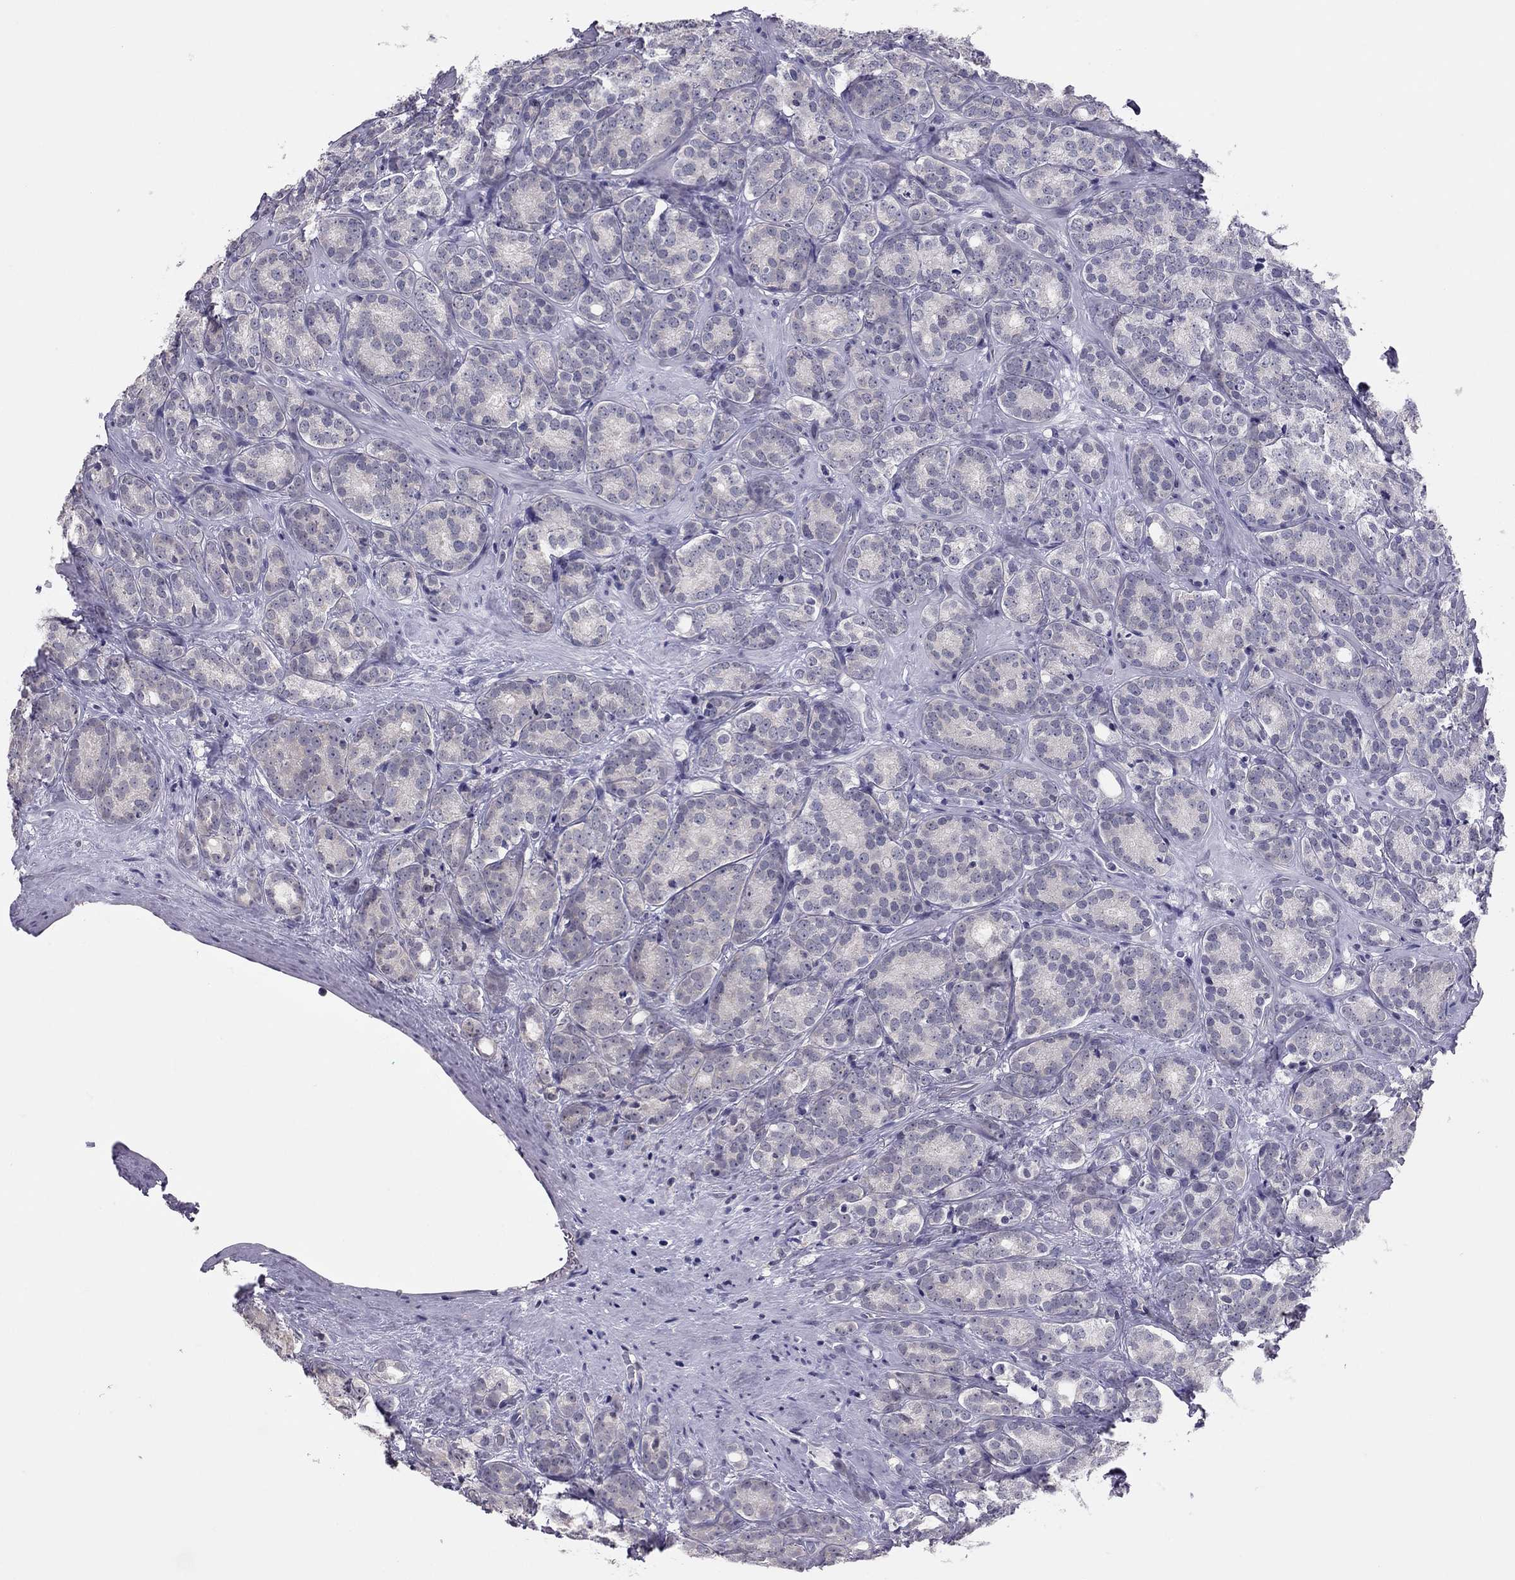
{"staining": {"intensity": "negative", "quantity": "none", "location": "none"}, "tissue": "prostate cancer", "cell_type": "Tumor cells", "image_type": "cancer", "snomed": [{"axis": "morphology", "description": "Adenocarcinoma, NOS"}, {"axis": "topography", "description": "Prostate"}], "caption": "A photomicrograph of prostate cancer stained for a protein shows no brown staining in tumor cells. (Immunohistochemistry, brightfield microscopy, high magnification).", "gene": "HSF2BP", "patient": {"sex": "male", "age": 71}}